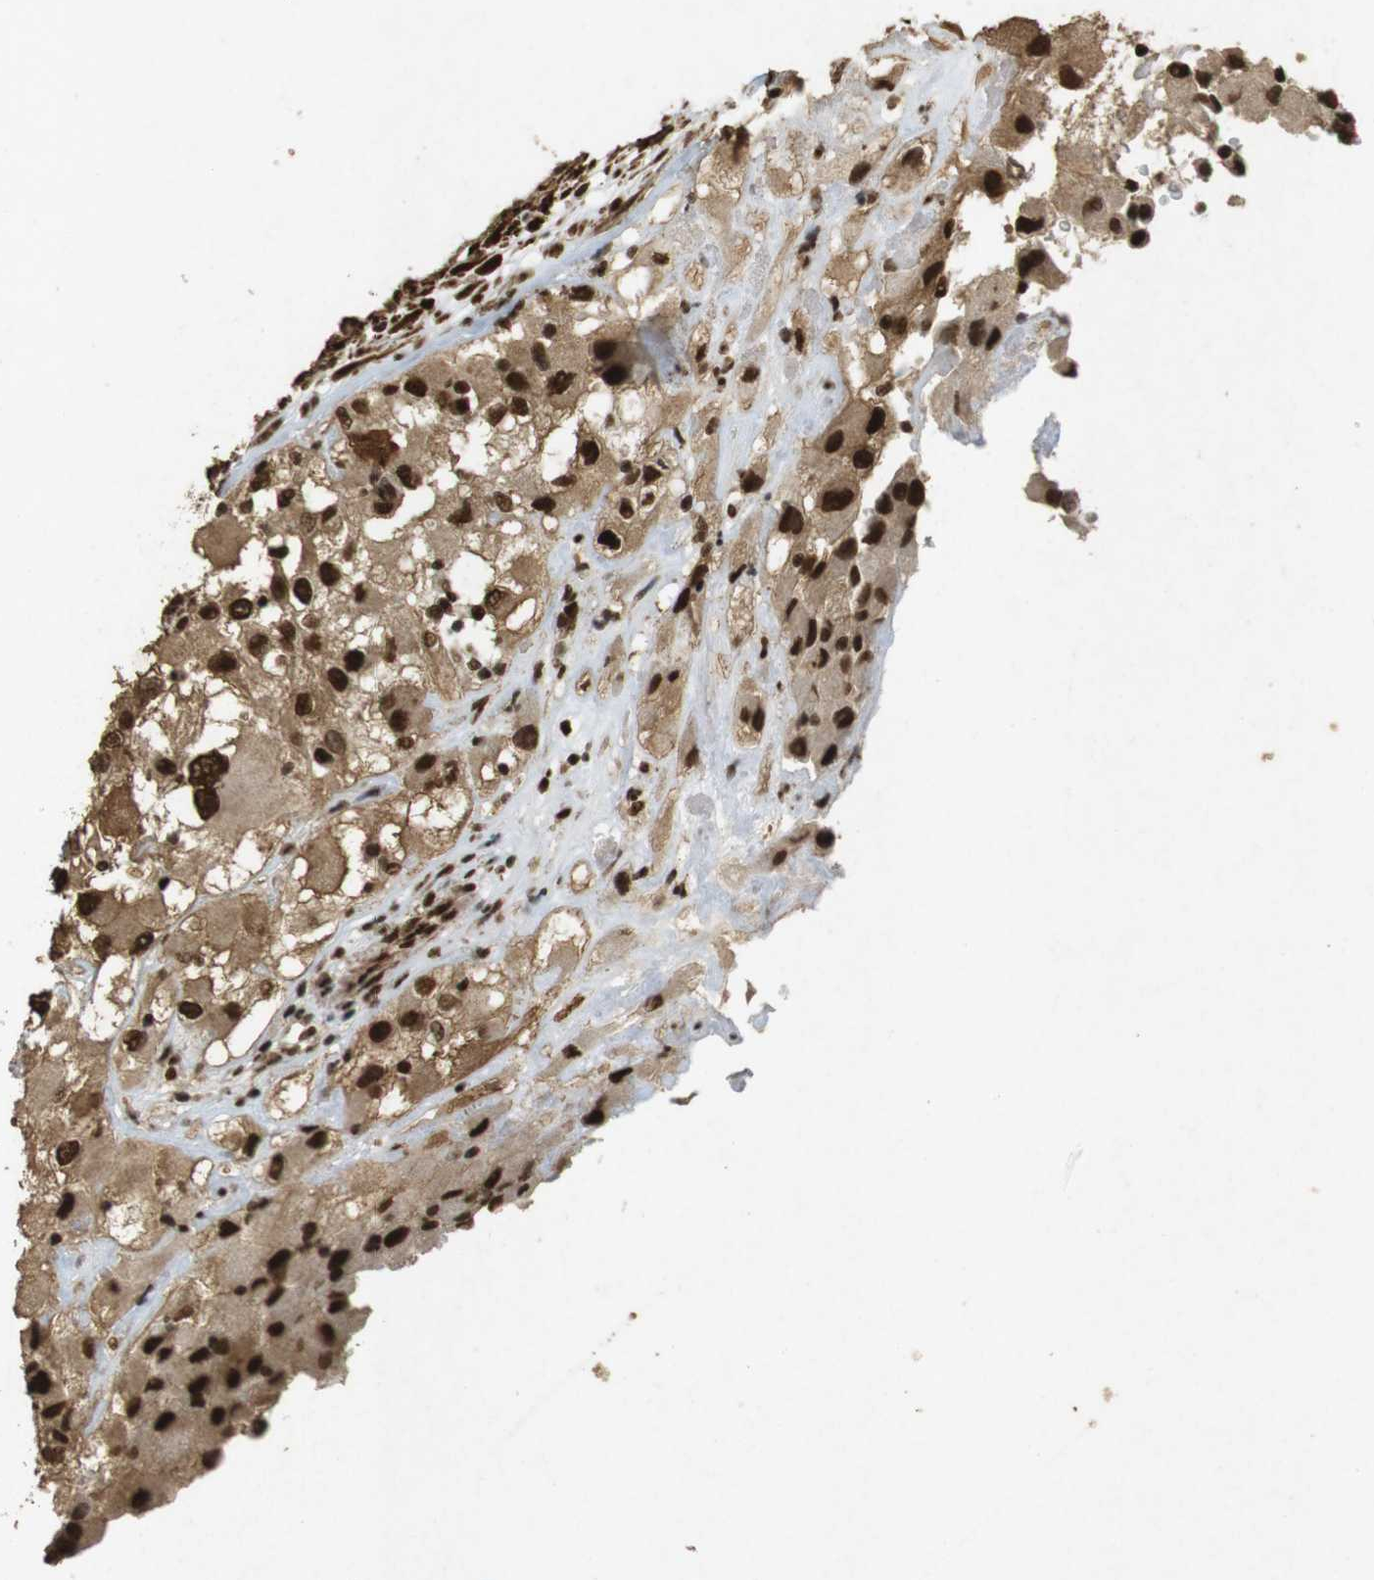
{"staining": {"intensity": "strong", "quantity": ">75%", "location": "cytoplasmic/membranous,nuclear"}, "tissue": "renal cancer", "cell_type": "Tumor cells", "image_type": "cancer", "snomed": [{"axis": "morphology", "description": "Adenocarcinoma, NOS"}, {"axis": "topography", "description": "Kidney"}], "caption": "Immunohistochemistry (DAB (3,3'-diaminobenzidine)) staining of human renal cancer shows strong cytoplasmic/membranous and nuclear protein staining in about >75% of tumor cells.", "gene": "GATA4", "patient": {"sex": "female", "age": 52}}